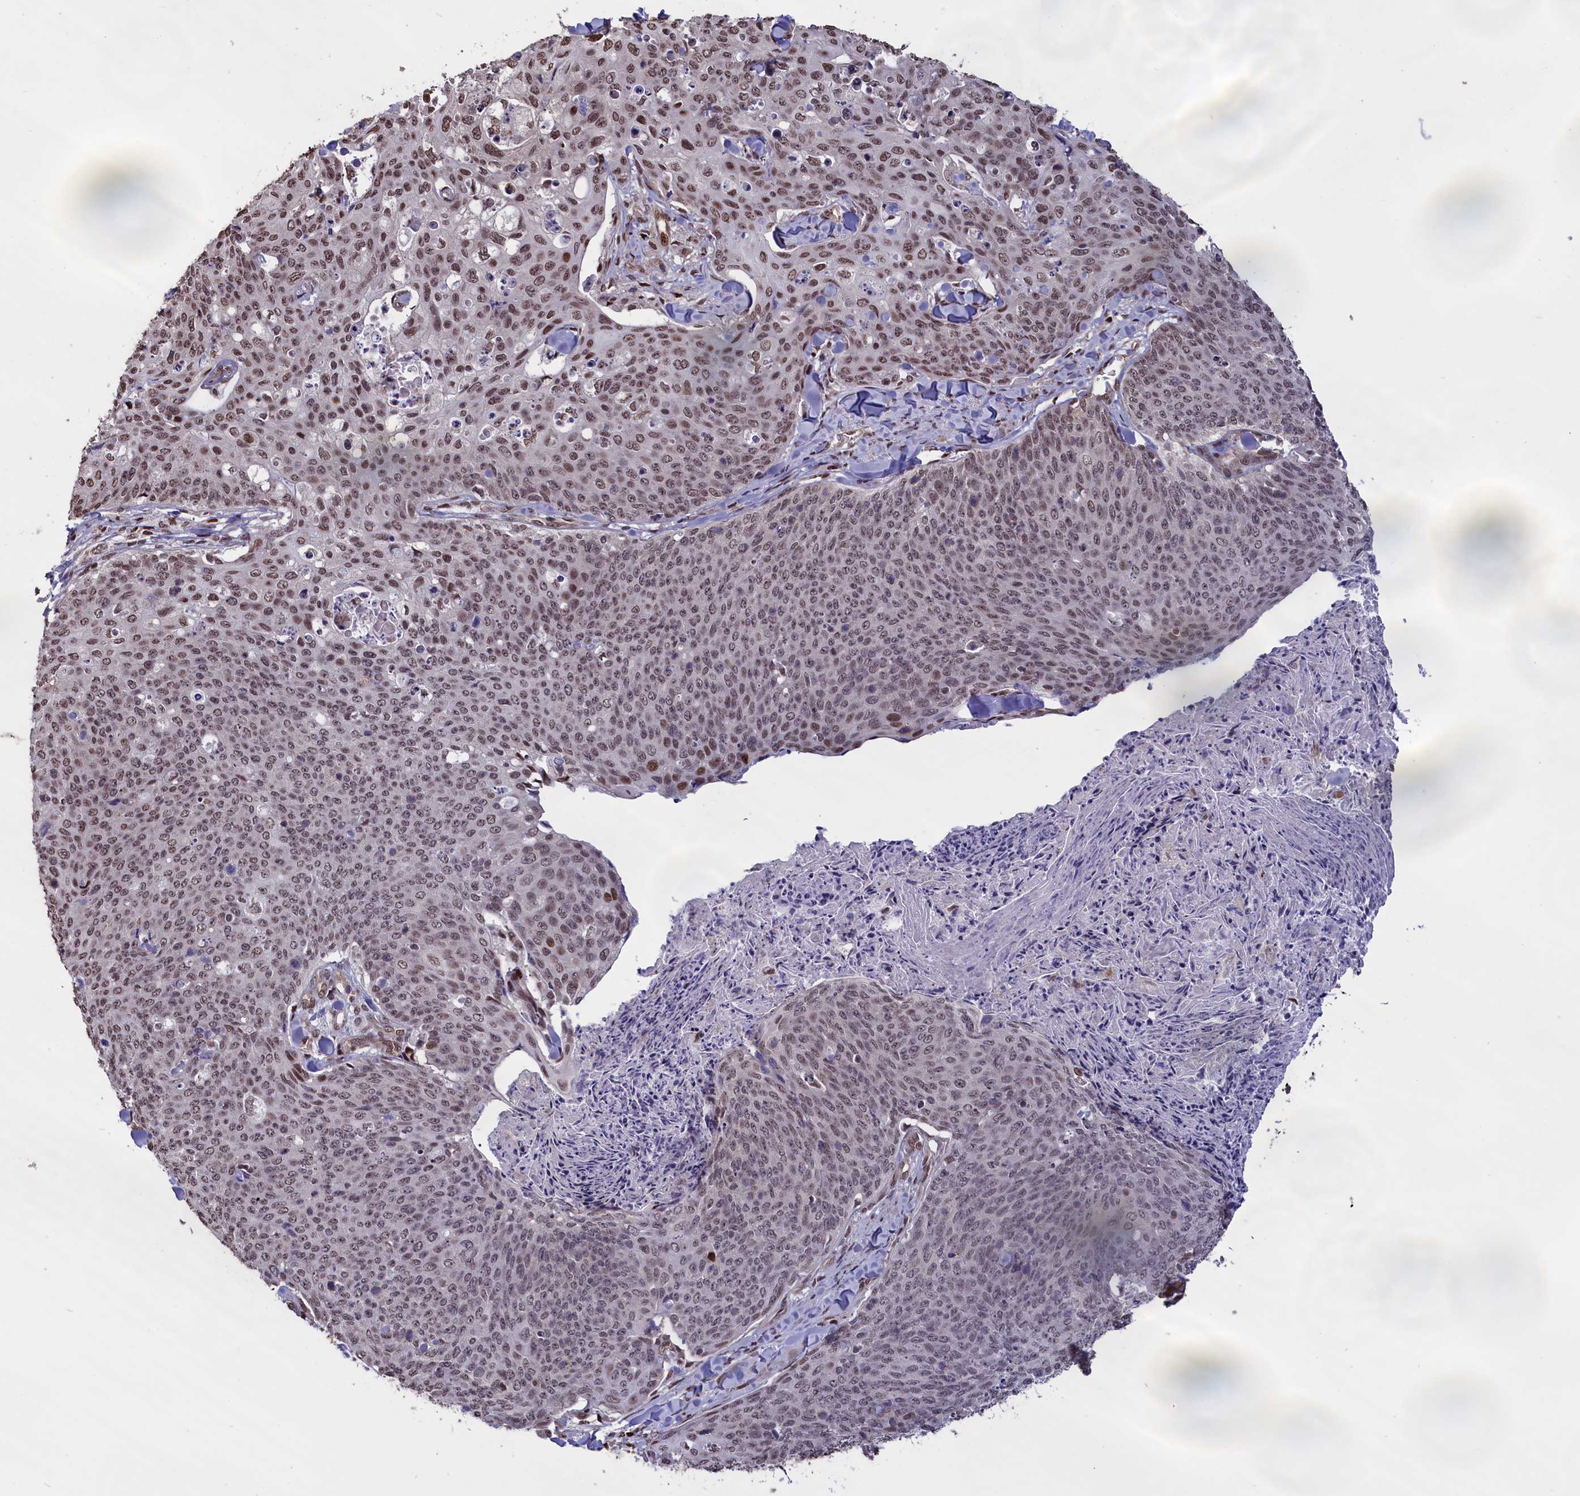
{"staining": {"intensity": "moderate", "quantity": ">75%", "location": "nuclear"}, "tissue": "skin cancer", "cell_type": "Tumor cells", "image_type": "cancer", "snomed": [{"axis": "morphology", "description": "Squamous cell carcinoma, NOS"}, {"axis": "topography", "description": "Skin"}, {"axis": "topography", "description": "Vulva"}], "caption": "Skin cancer stained for a protein displays moderate nuclear positivity in tumor cells.", "gene": "RELB", "patient": {"sex": "female", "age": 85}}